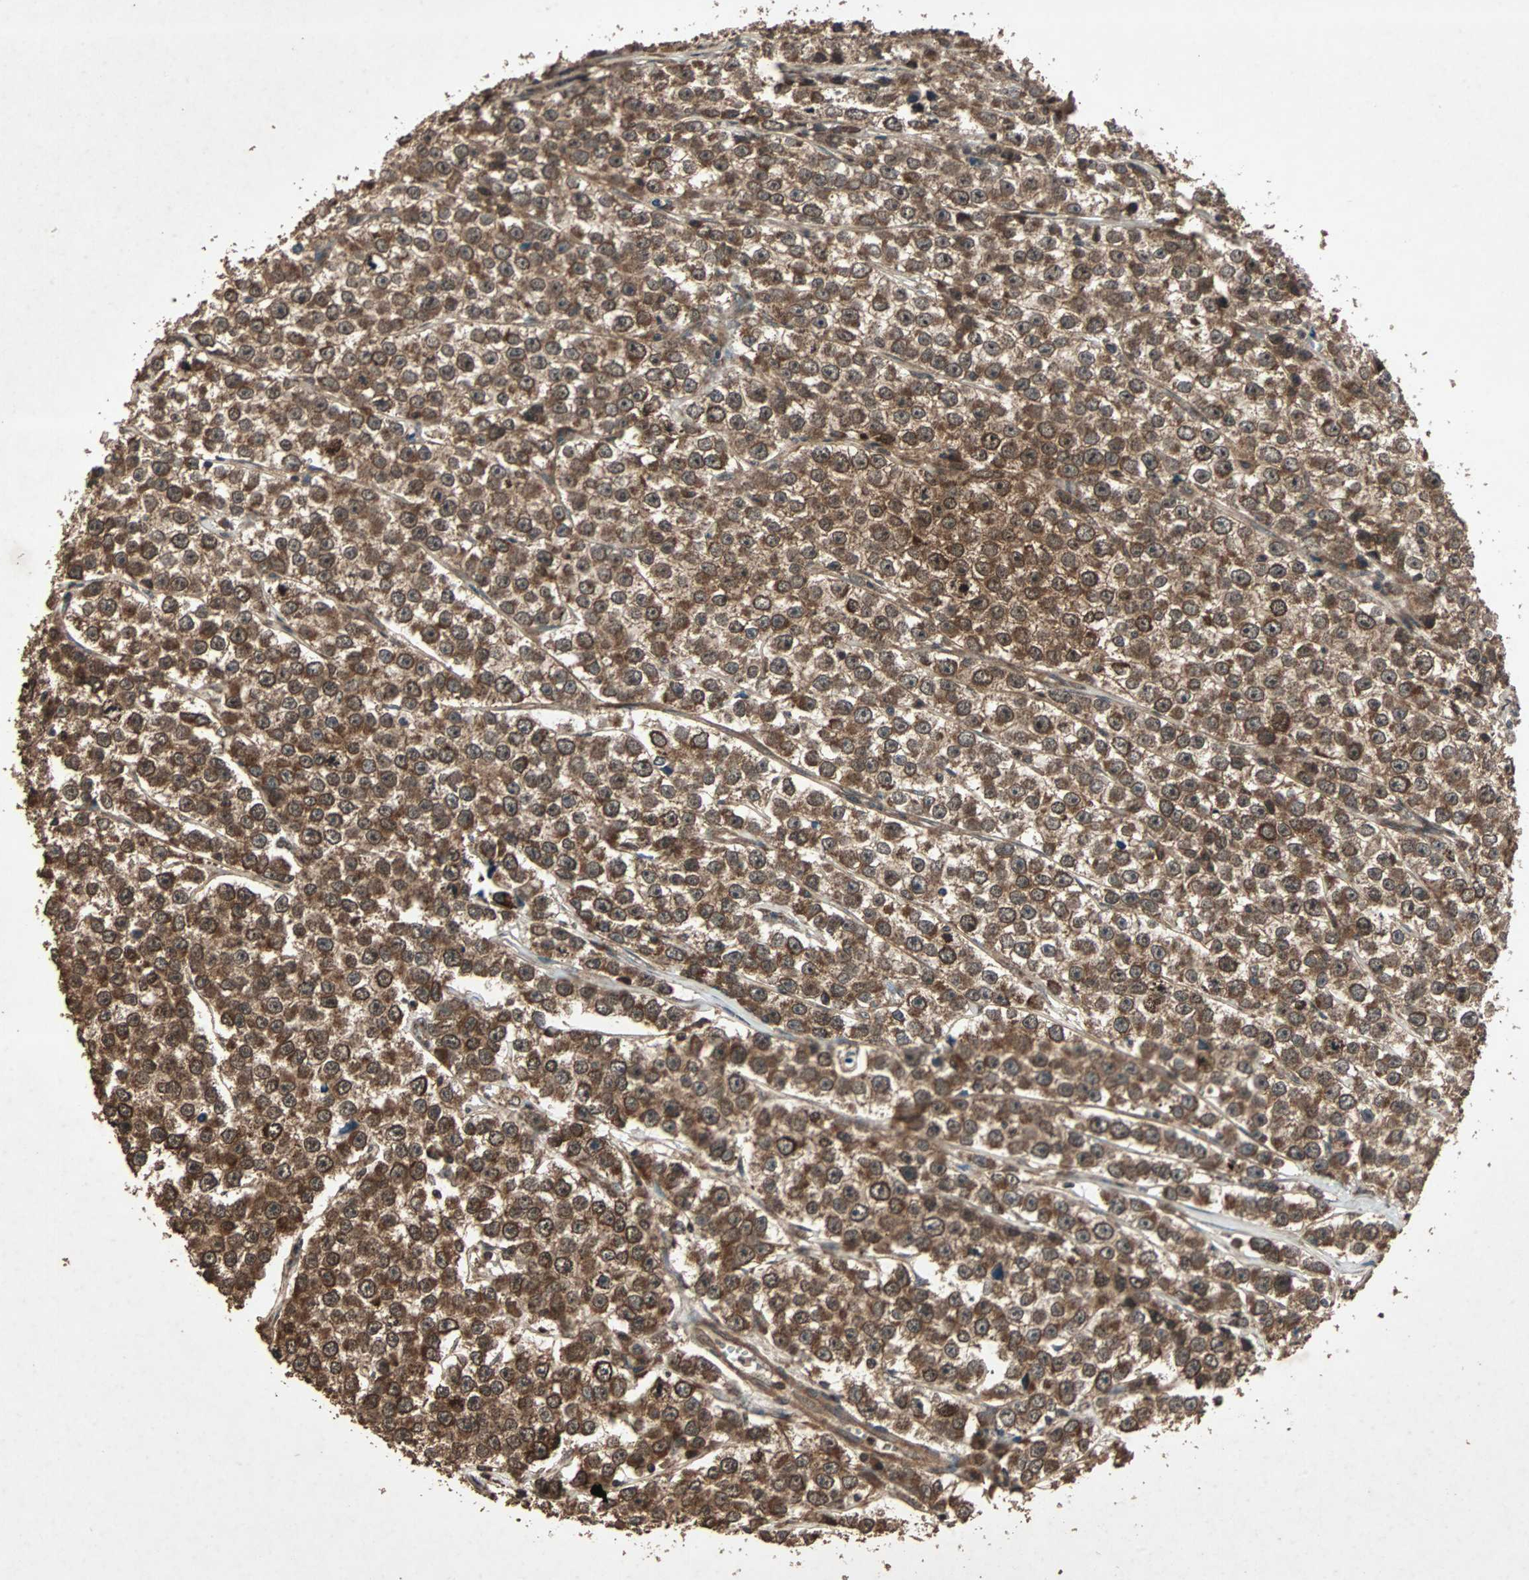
{"staining": {"intensity": "strong", "quantity": ">75%", "location": "cytoplasmic/membranous"}, "tissue": "testis cancer", "cell_type": "Tumor cells", "image_type": "cancer", "snomed": [{"axis": "morphology", "description": "Seminoma, NOS"}, {"axis": "morphology", "description": "Carcinoma, Embryonal, NOS"}, {"axis": "topography", "description": "Testis"}], "caption": "Testis cancer (seminoma) was stained to show a protein in brown. There is high levels of strong cytoplasmic/membranous positivity in about >75% of tumor cells.", "gene": "LAMTOR5", "patient": {"sex": "male", "age": 52}}